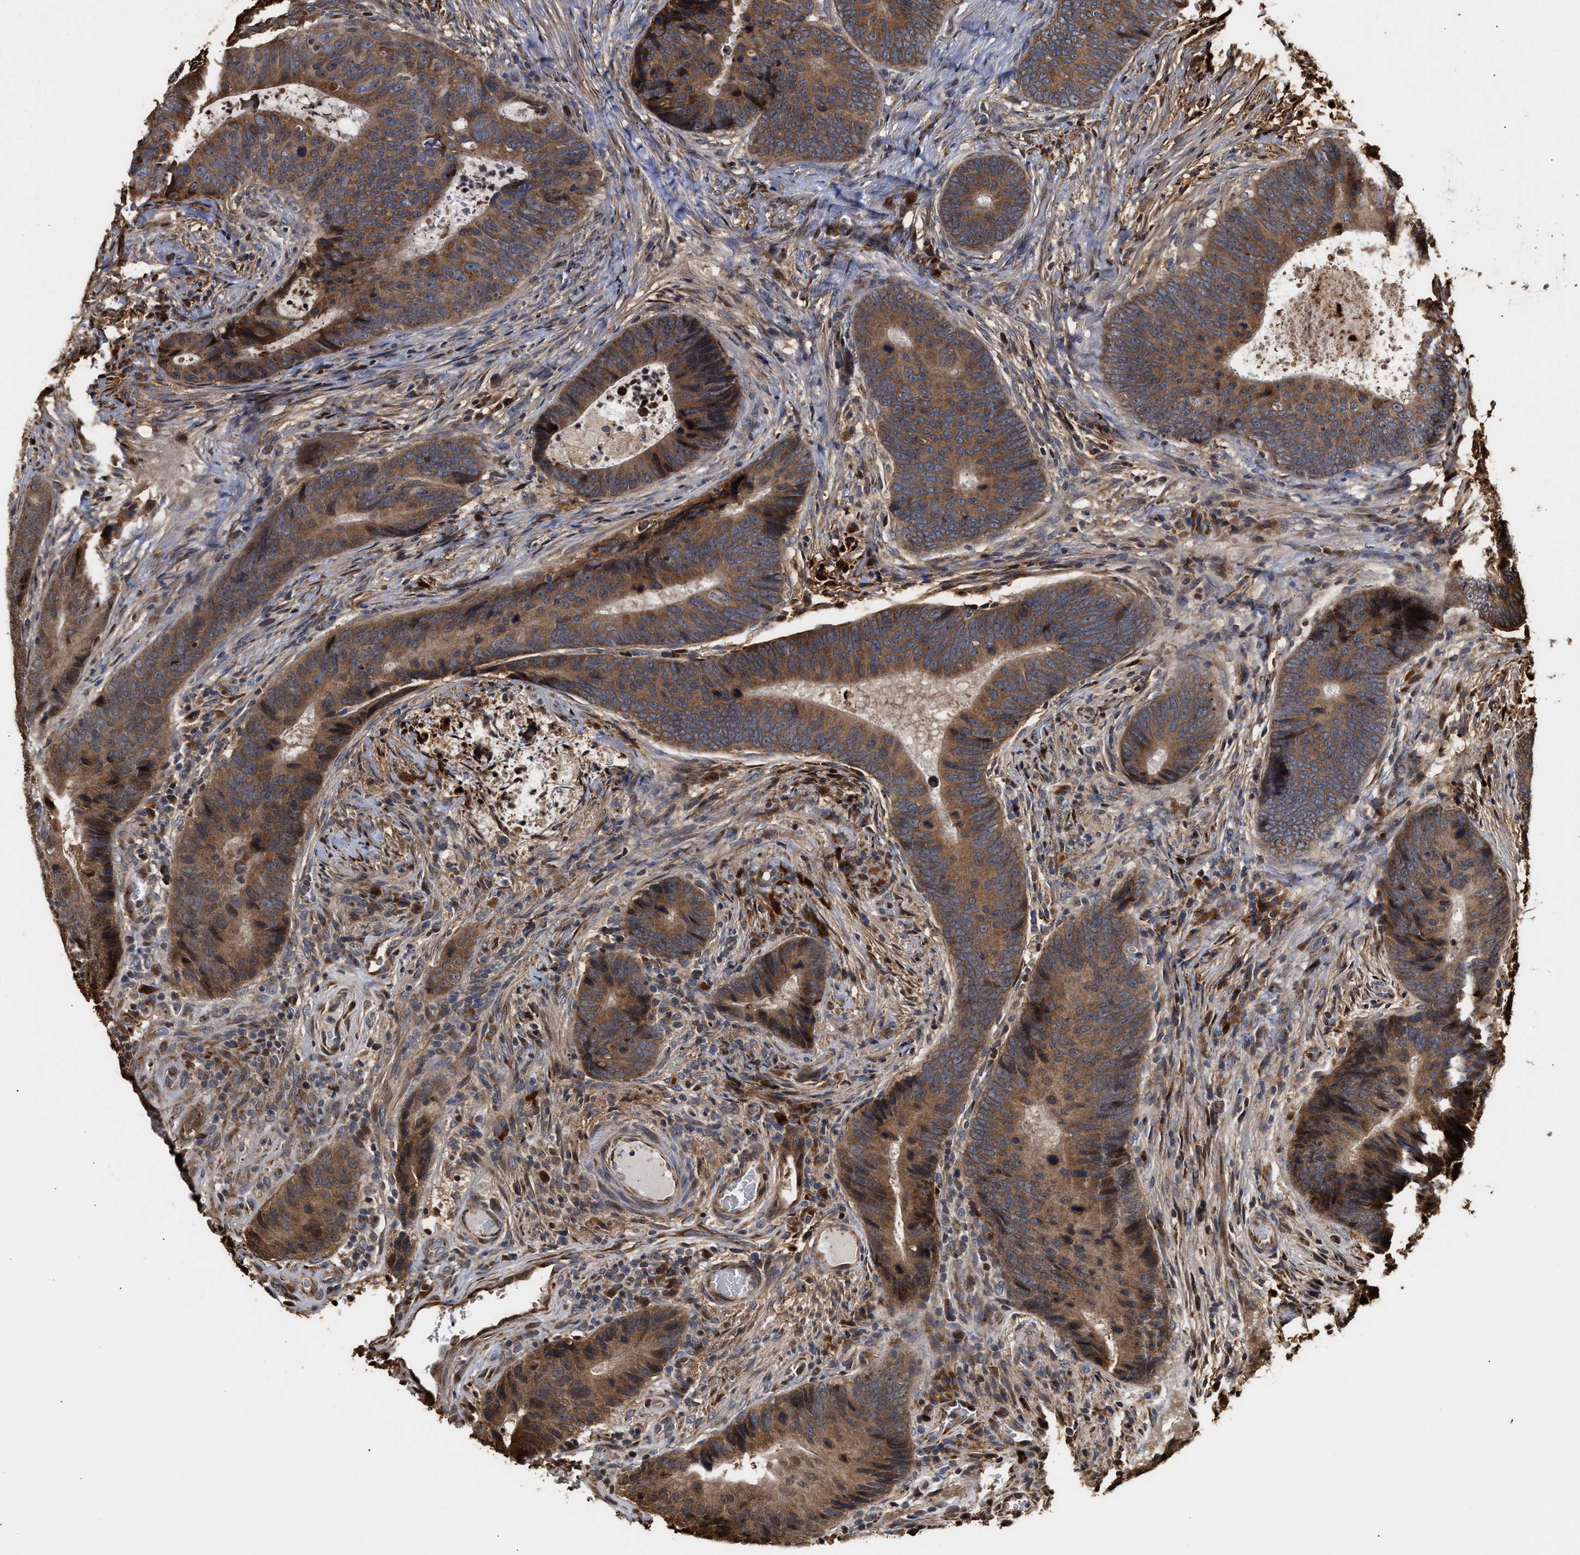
{"staining": {"intensity": "strong", "quantity": ">75%", "location": "cytoplasmic/membranous"}, "tissue": "colorectal cancer", "cell_type": "Tumor cells", "image_type": "cancer", "snomed": [{"axis": "morphology", "description": "Adenocarcinoma, NOS"}, {"axis": "topography", "description": "Colon"}], "caption": "Colorectal cancer (adenocarcinoma) stained for a protein demonstrates strong cytoplasmic/membranous positivity in tumor cells.", "gene": "GOSR1", "patient": {"sex": "male", "age": 56}}